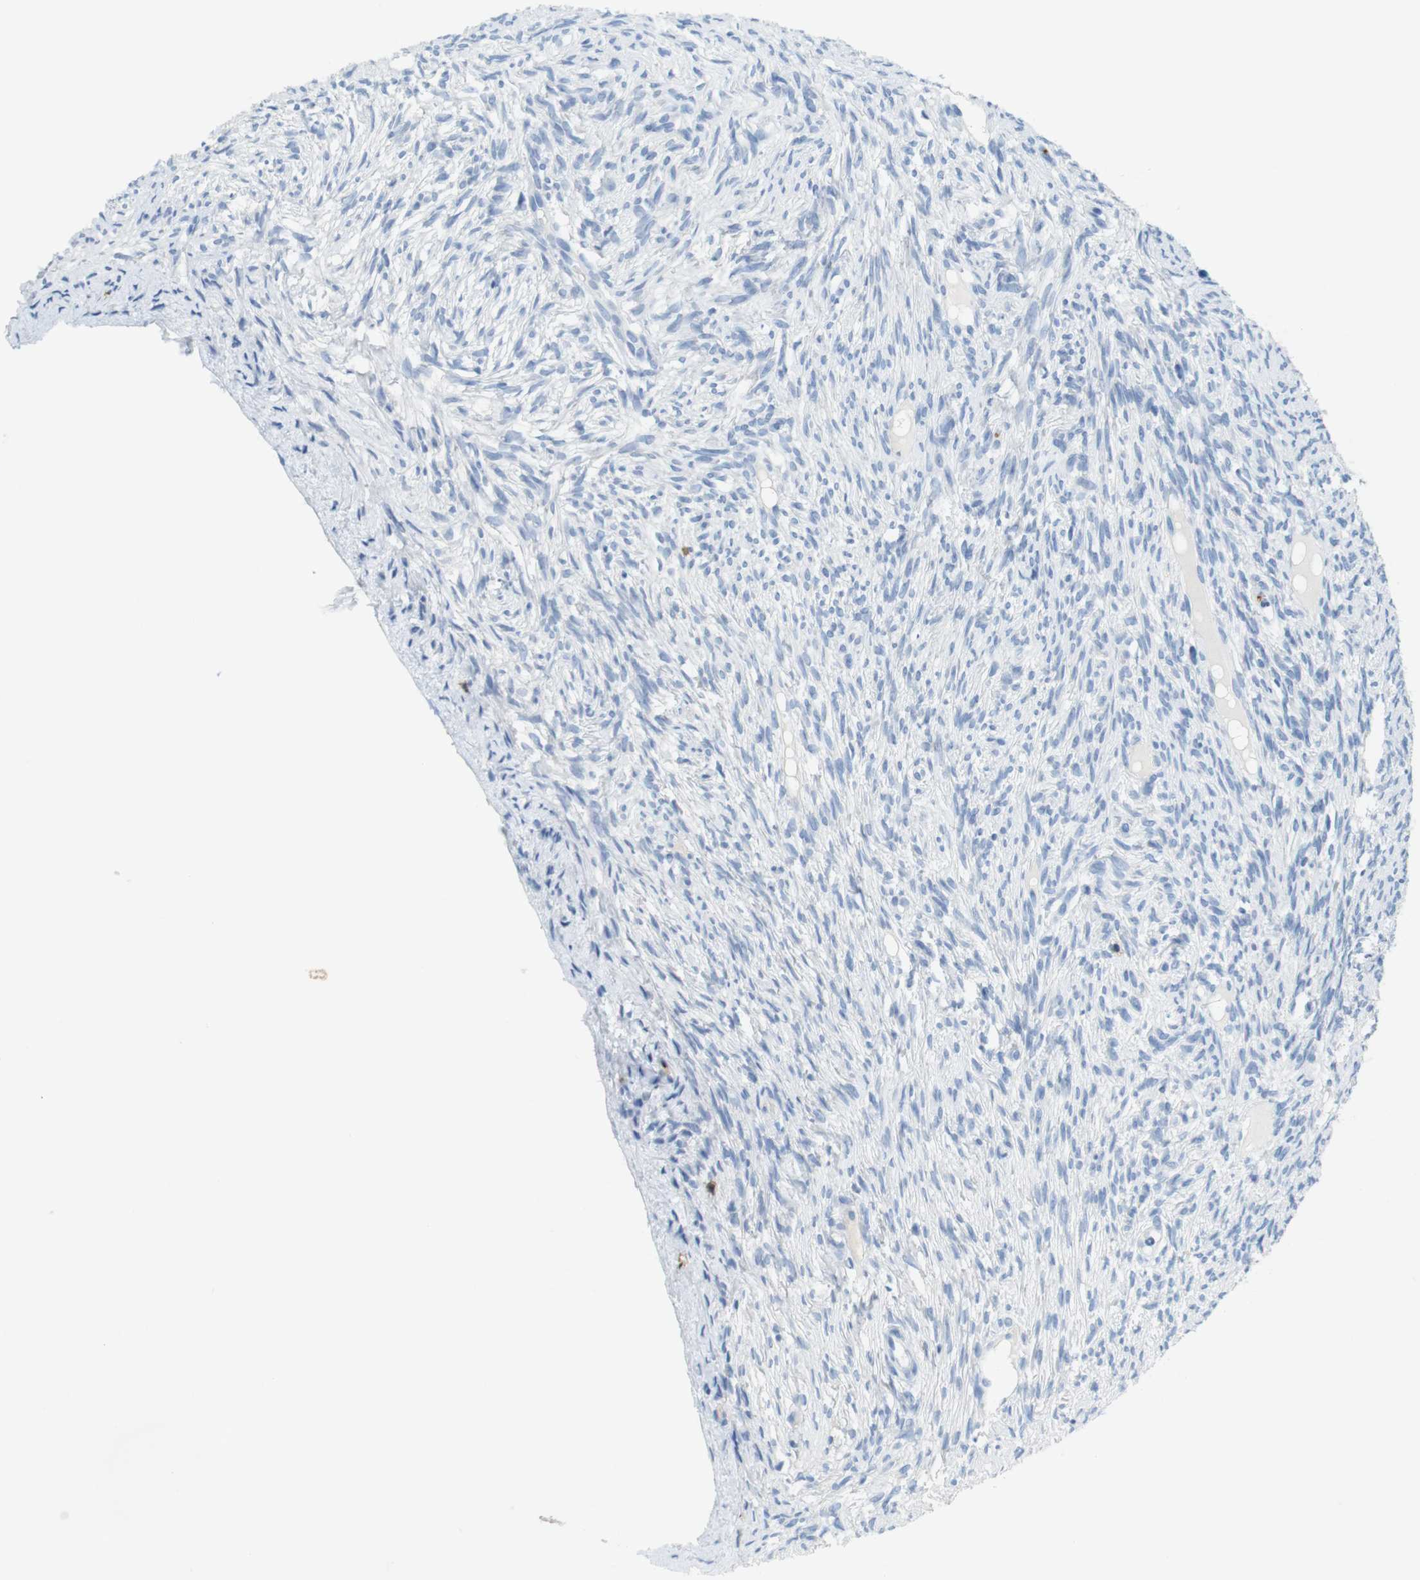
{"staining": {"intensity": "negative", "quantity": "none", "location": "none"}, "tissue": "ovary", "cell_type": "Follicle cells", "image_type": "normal", "snomed": [{"axis": "morphology", "description": "Normal tissue, NOS"}, {"axis": "topography", "description": "Ovary"}], "caption": "A high-resolution image shows immunohistochemistry staining of normal ovary, which shows no significant expression in follicle cells.", "gene": "LAT", "patient": {"sex": "female", "age": 33}}